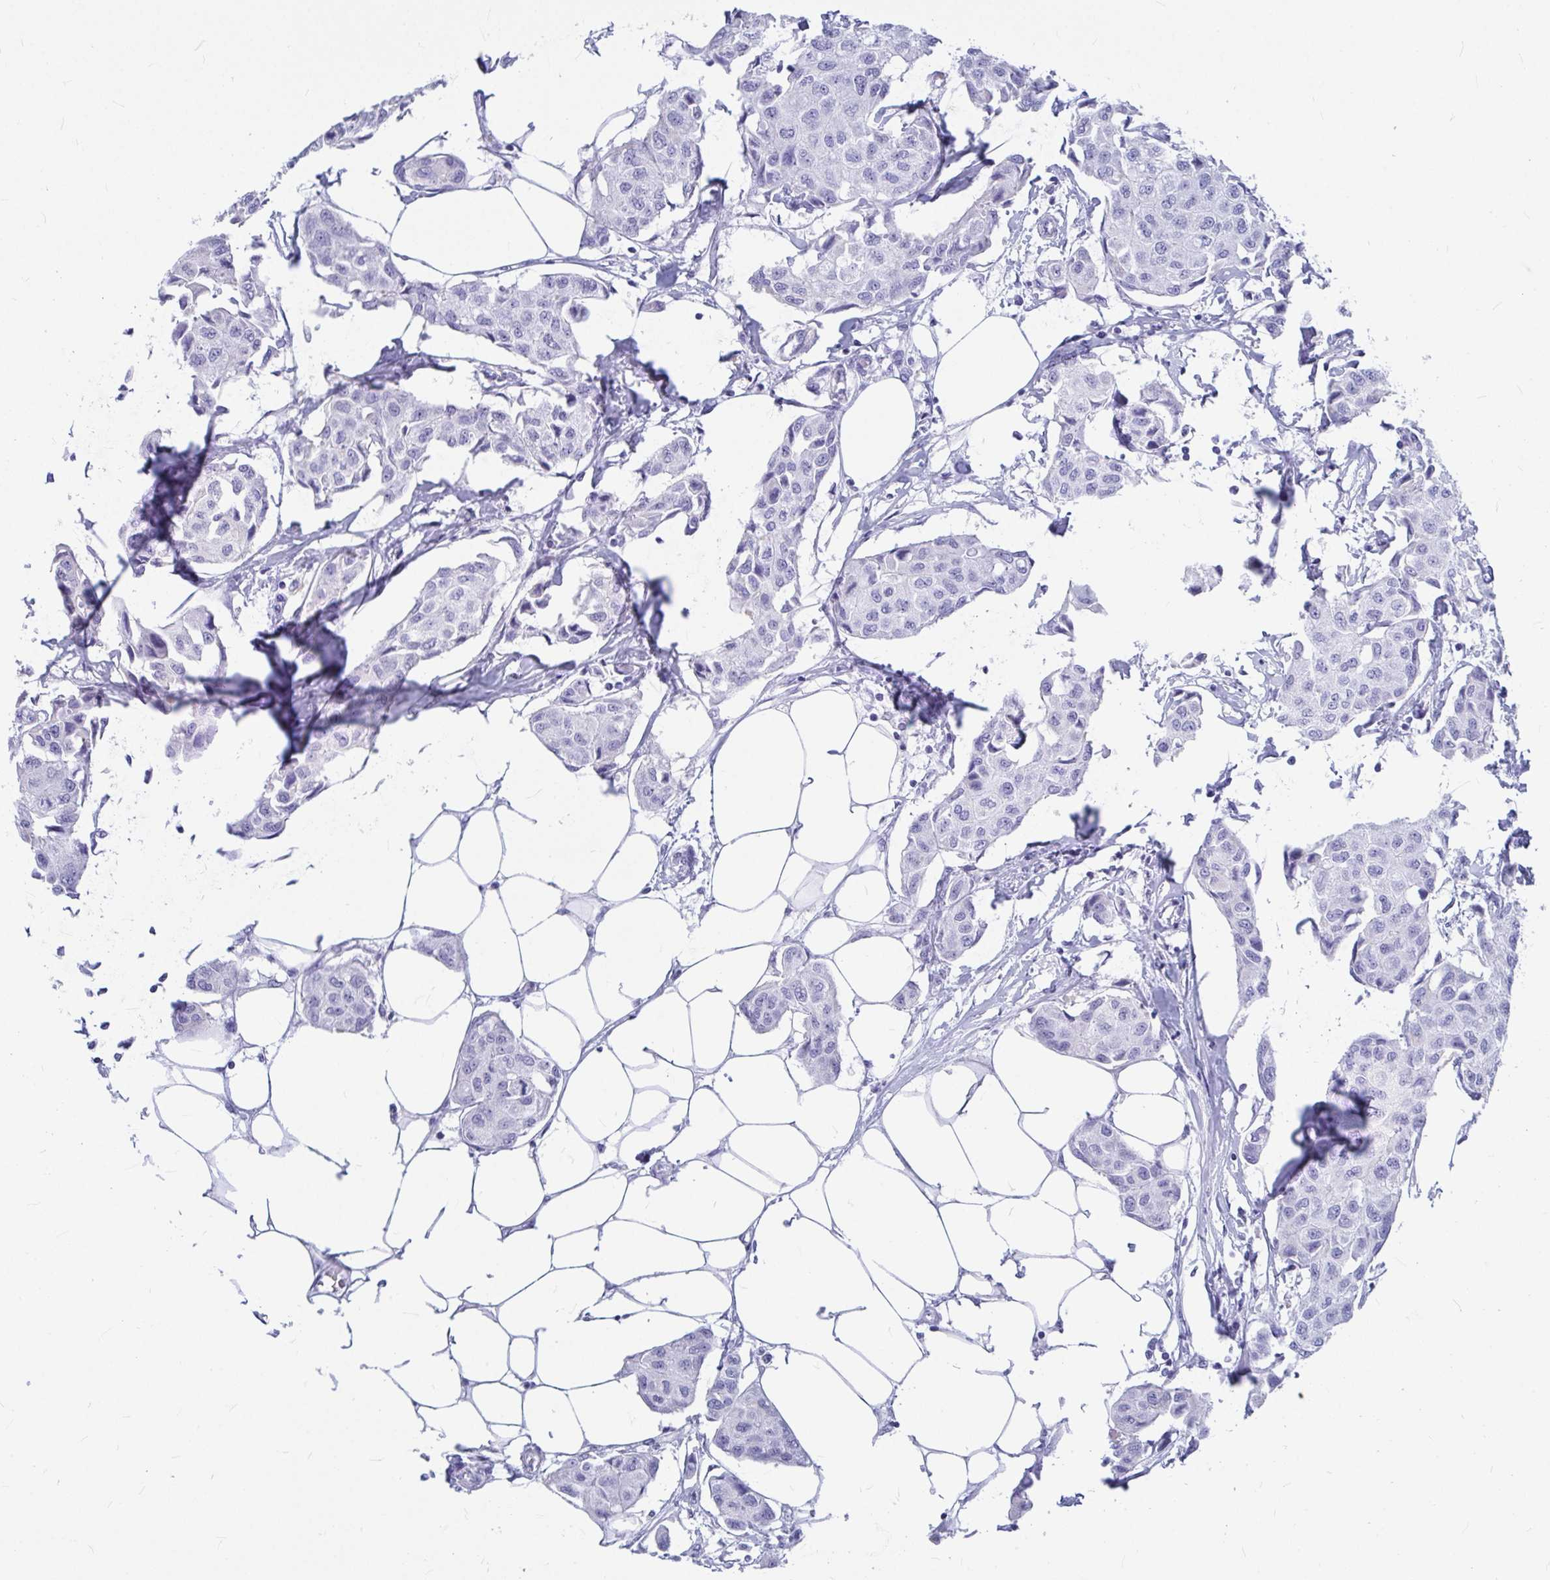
{"staining": {"intensity": "negative", "quantity": "none", "location": "none"}, "tissue": "breast cancer", "cell_type": "Tumor cells", "image_type": "cancer", "snomed": [{"axis": "morphology", "description": "Duct carcinoma"}, {"axis": "topography", "description": "Breast"}, {"axis": "topography", "description": "Lymph node"}], "caption": "An immunohistochemistry (IHC) photomicrograph of breast infiltrating ductal carcinoma is shown. There is no staining in tumor cells of breast infiltrating ductal carcinoma. (DAB IHC, high magnification).", "gene": "OR5J2", "patient": {"sex": "female", "age": 80}}